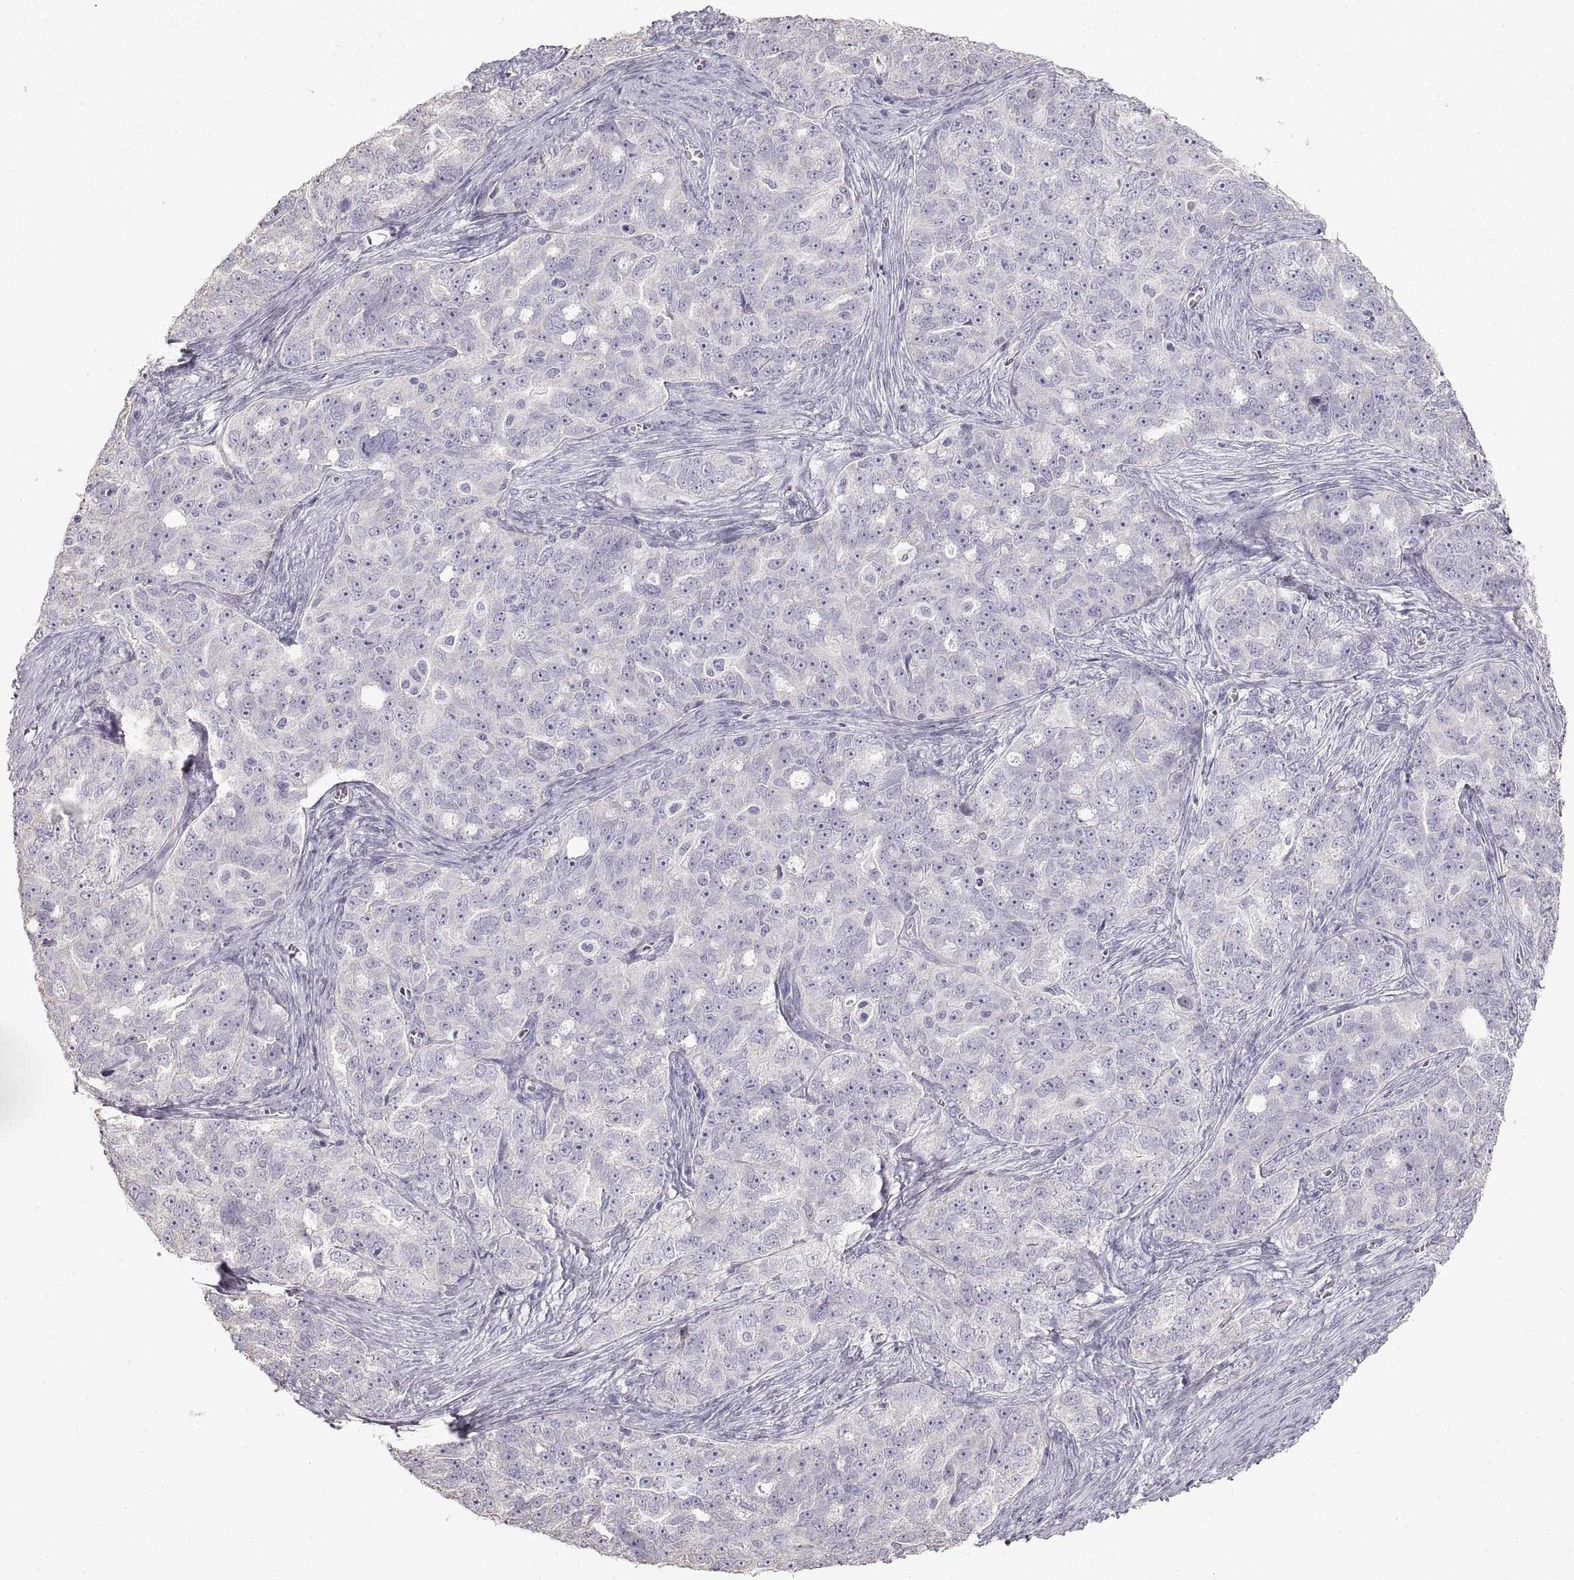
{"staining": {"intensity": "negative", "quantity": "none", "location": "none"}, "tissue": "ovarian cancer", "cell_type": "Tumor cells", "image_type": "cancer", "snomed": [{"axis": "morphology", "description": "Cystadenocarcinoma, serous, NOS"}, {"axis": "topography", "description": "Ovary"}], "caption": "Immunohistochemistry (IHC) histopathology image of neoplastic tissue: ovarian cancer (serous cystadenocarcinoma) stained with DAB displays no significant protein staining in tumor cells. The staining was performed using DAB to visualize the protein expression in brown, while the nuclei were stained in blue with hematoxylin (Magnification: 20x).", "gene": "ZP3", "patient": {"sex": "female", "age": 51}}